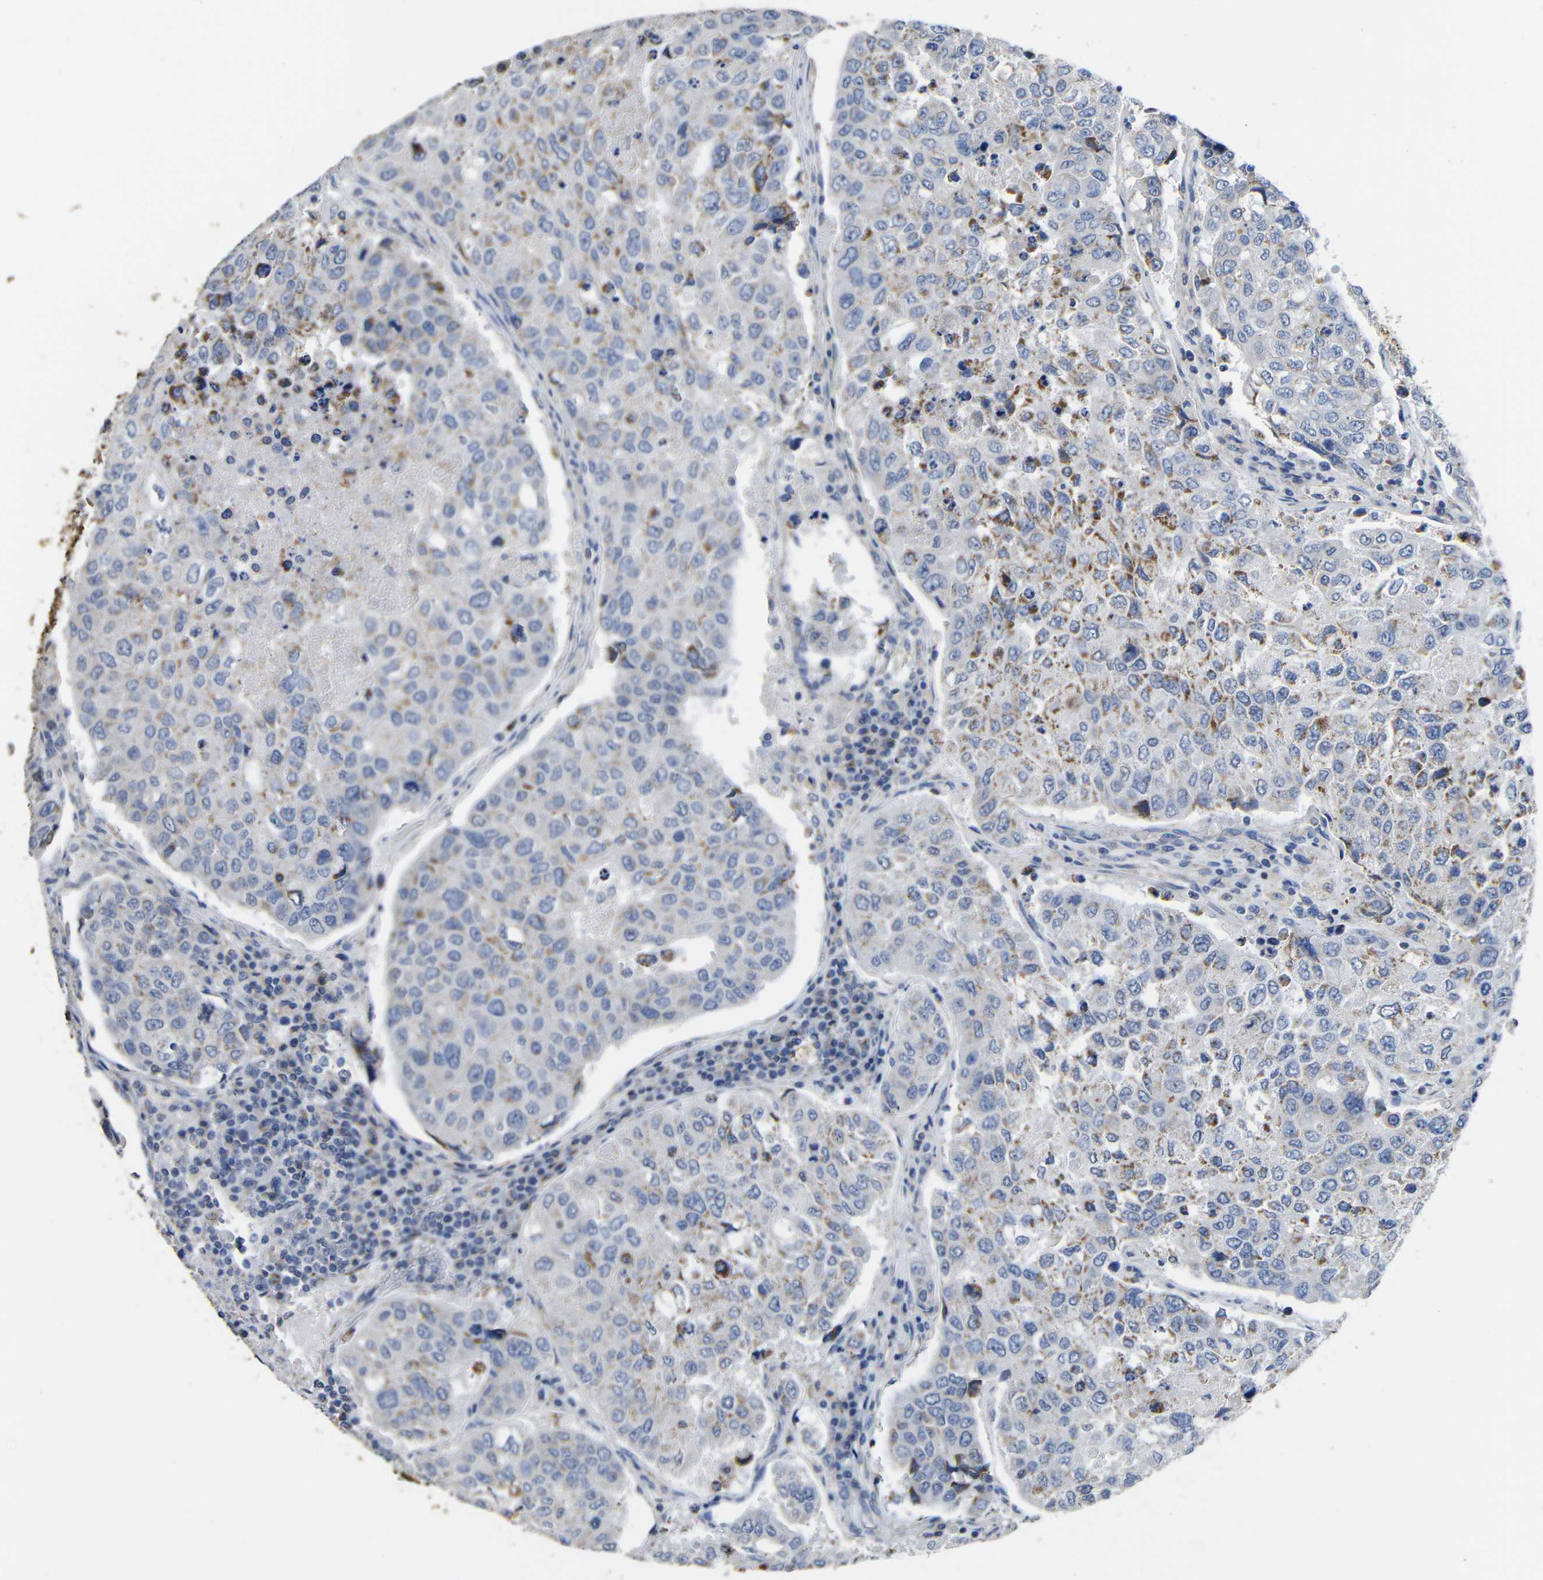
{"staining": {"intensity": "moderate", "quantity": "<25%", "location": "cytoplasmic/membranous"}, "tissue": "urothelial cancer", "cell_type": "Tumor cells", "image_type": "cancer", "snomed": [{"axis": "morphology", "description": "Urothelial carcinoma, High grade"}, {"axis": "topography", "description": "Lymph node"}, {"axis": "topography", "description": "Urinary bladder"}], "caption": "Immunohistochemical staining of human urothelial cancer exhibits moderate cytoplasmic/membranous protein positivity in approximately <25% of tumor cells.", "gene": "MAOA", "patient": {"sex": "male", "age": 51}}